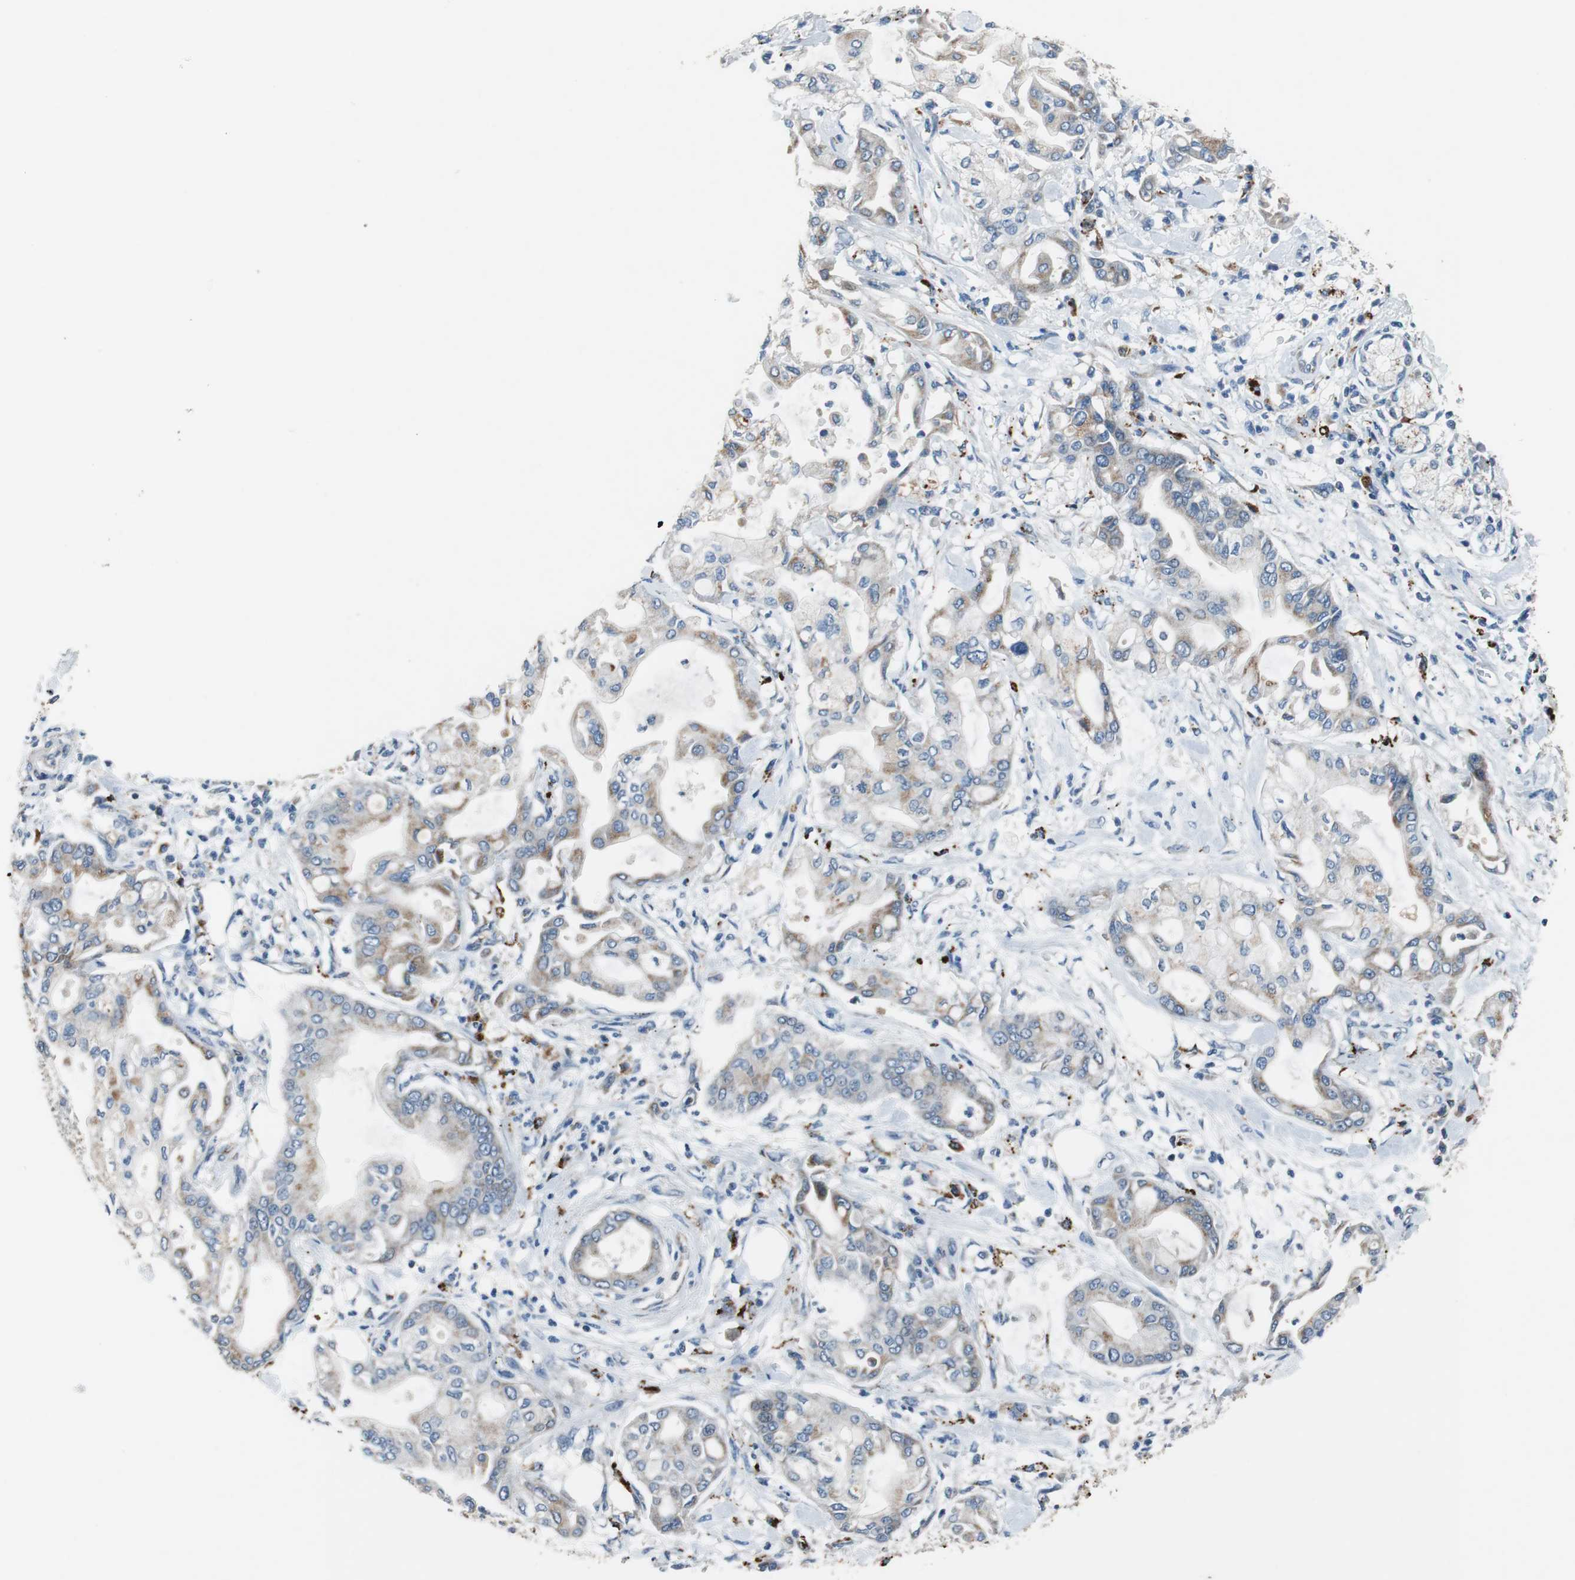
{"staining": {"intensity": "weak", "quantity": "<25%", "location": "cytoplasmic/membranous"}, "tissue": "pancreatic cancer", "cell_type": "Tumor cells", "image_type": "cancer", "snomed": [{"axis": "morphology", "description": "Adenocarcinoma, NOS"}, {"axis": "morphology", "description": "Adenocarcinoma, metastatic, NOS"}, {"axis": "topography", "description": "Lymph node"}, {"axis": "topography", "description": "Pancreas"}, {"axis": "topography", "description": "Duodenum"}], "caption": "The image reveals no staining of tumor cells in pancreatic cancer (metastatic adenocarcinoma).", "gene": "NLGN1", "patient": {"sex": "female", "age": 64}}